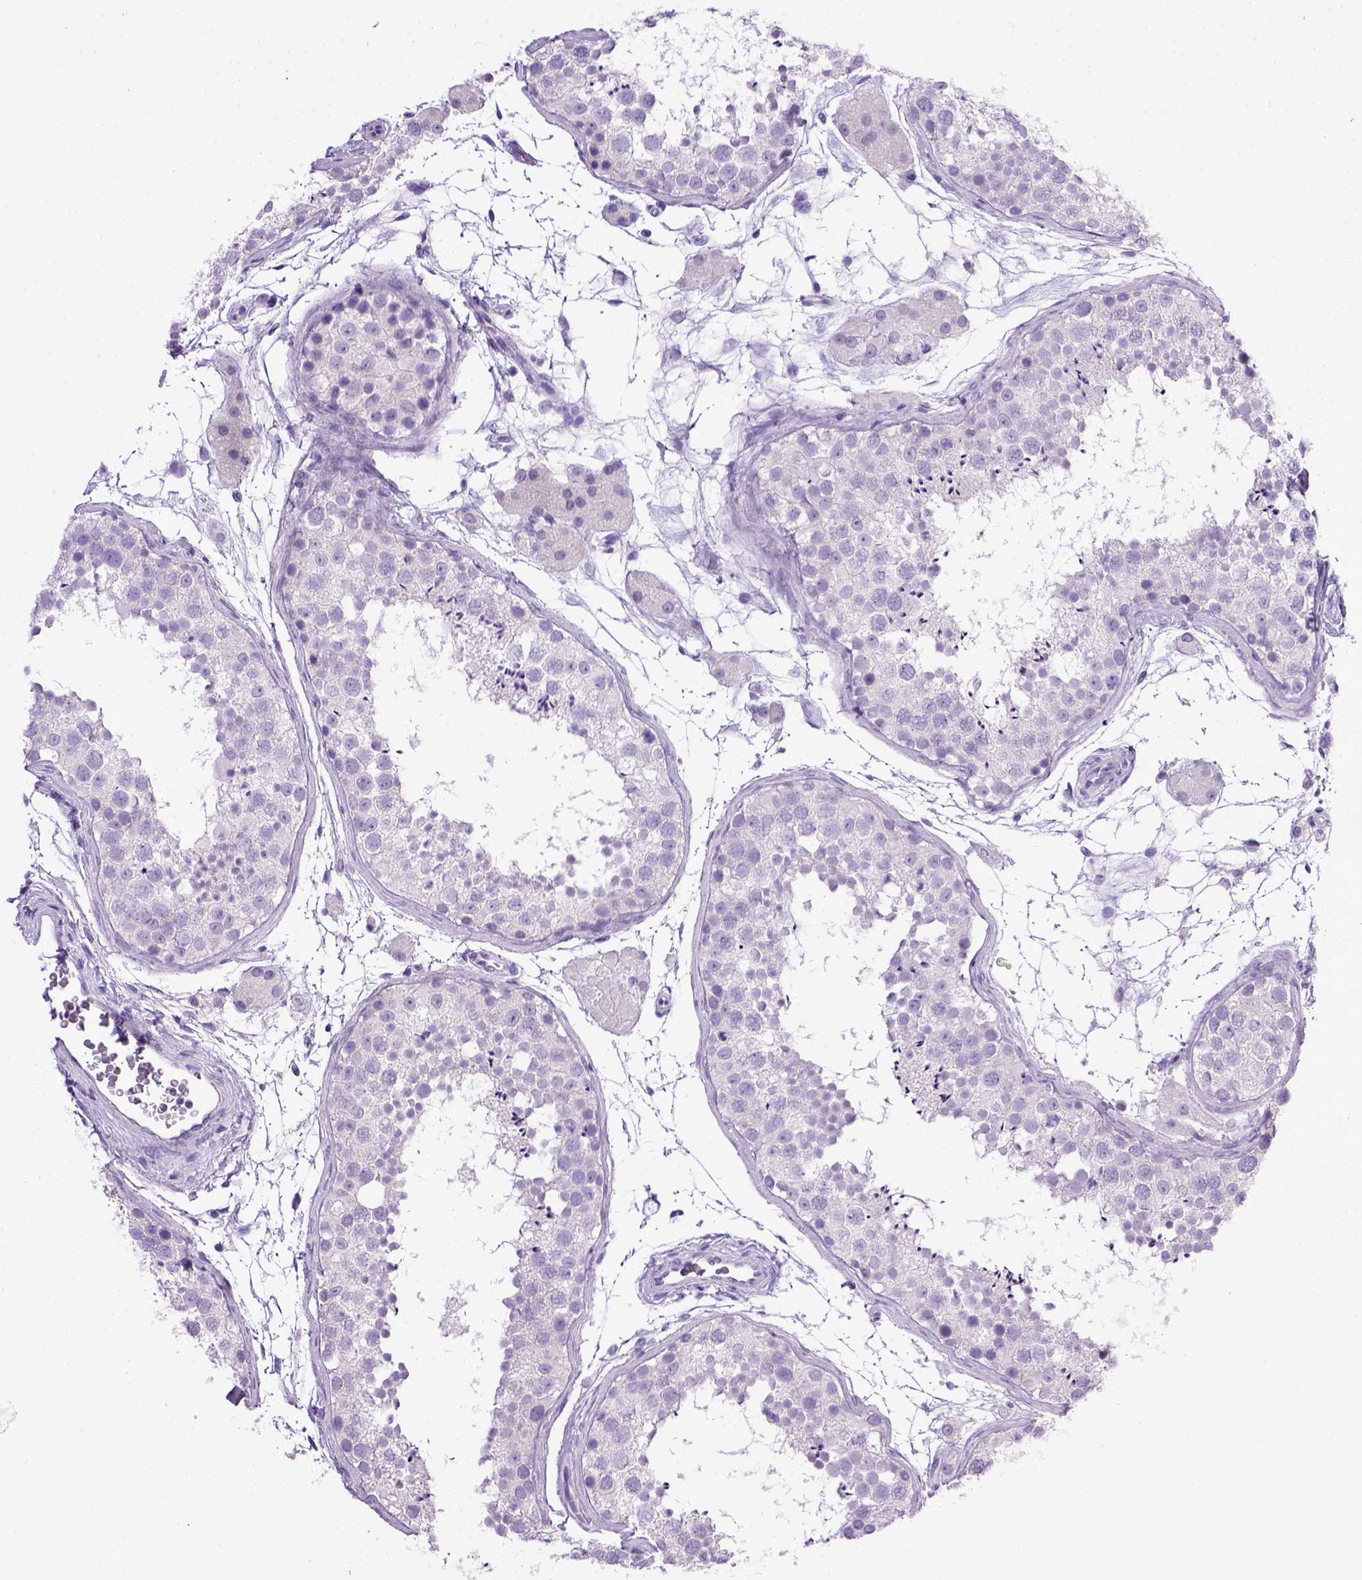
{"staining": {"intensity": "negative", "quantity": "none", "location": "none"}, "tissue": "testis", "cell_type": "Cells in seminiferous ducts", "image_type": "normal", "snomed": [{"axis": "morphology", "description": "Normal tissue, NOS"}, {"axis": "topography", "description": "Testis"}], "caption": "Immunohistochemical staining of benign testis exhibits no significant expression in cells in seminiferous ducts. (Brightfield microscopy of DAB immunohistochemistry (IHC) at high magnification).", "gene": "CDH1", "patient": {"sex": "male", "age": 41}}